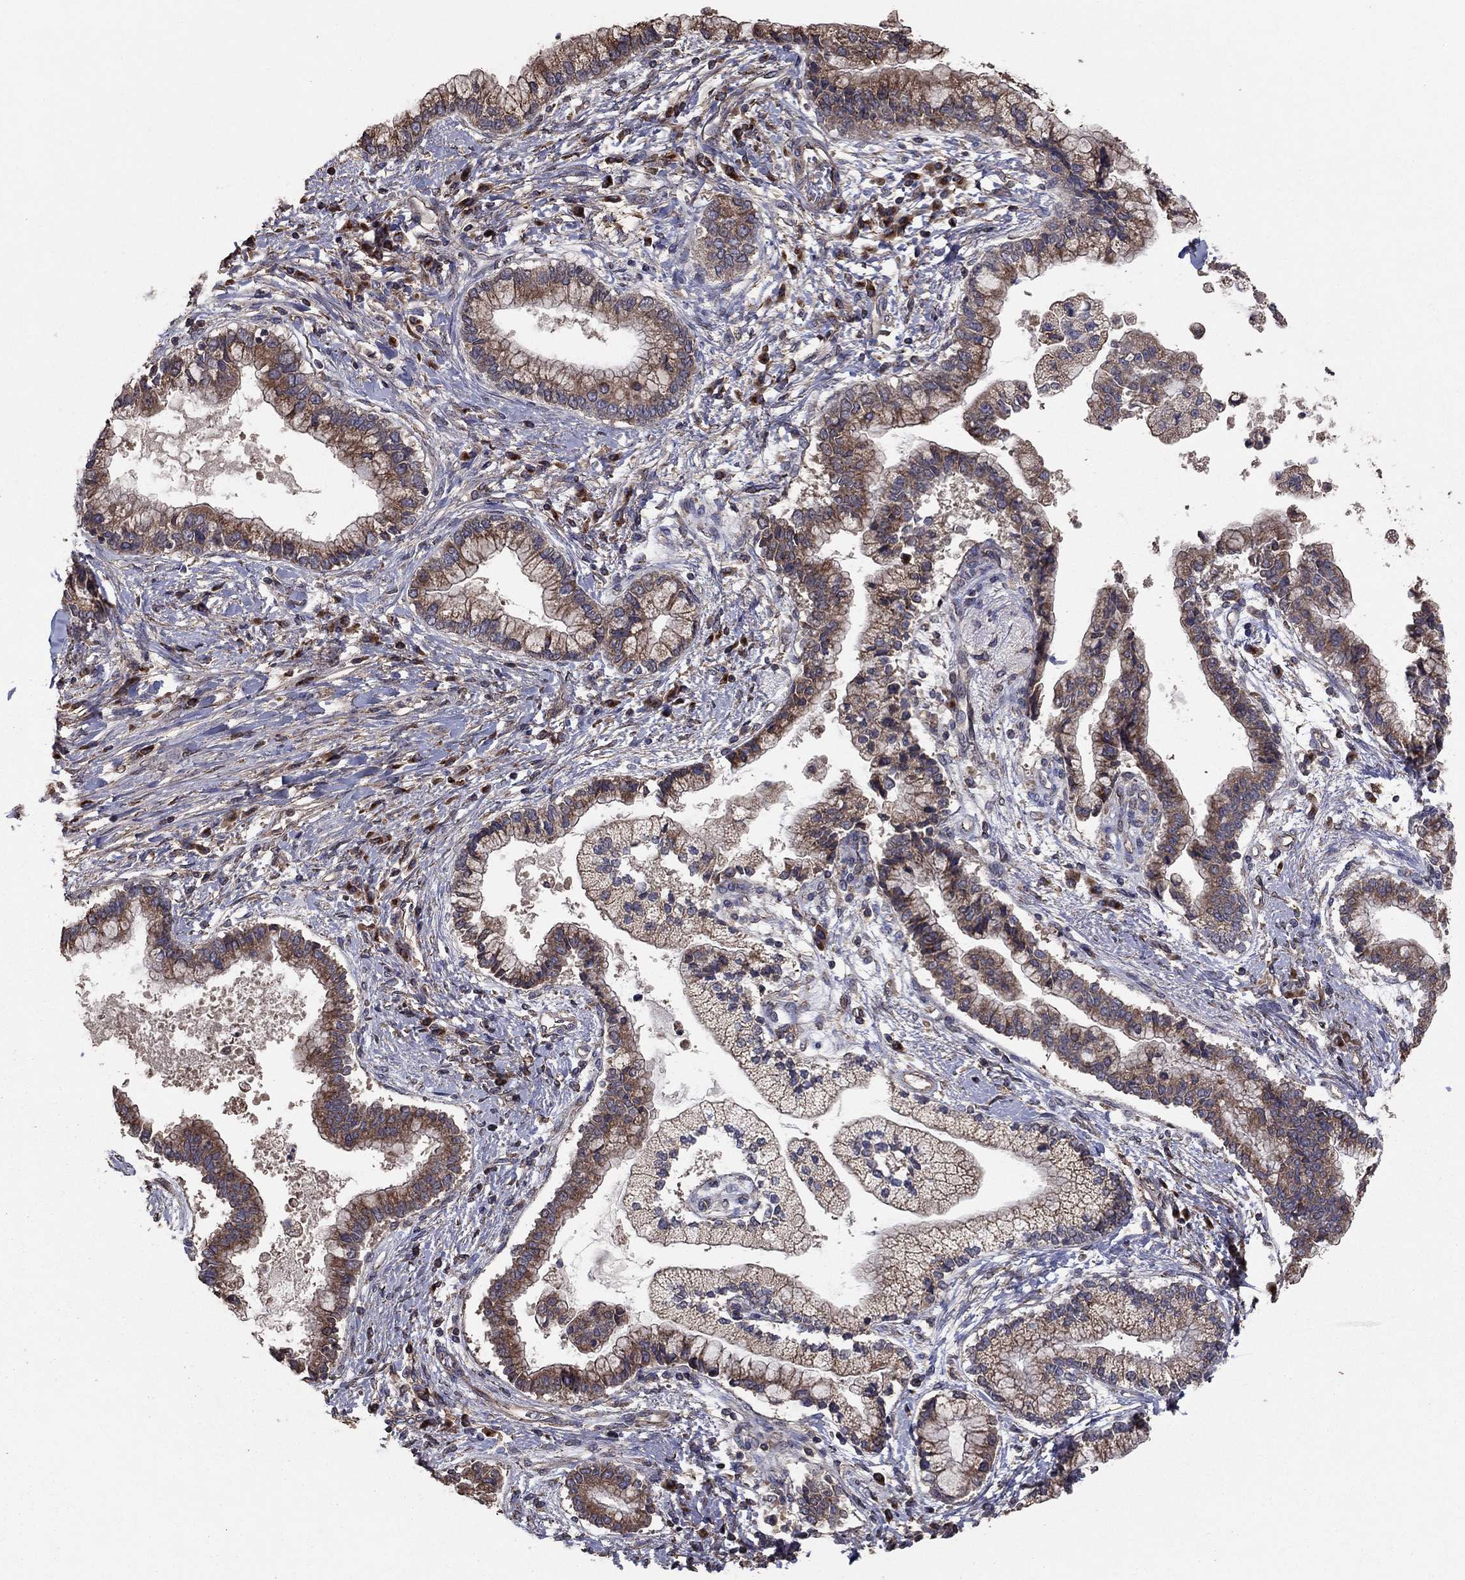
{"staining": {"intensity": "moderate", "quantity": ">75%", "location": "cytoplasmic/membranous"}, "tissue": "liver cancer", "cell_type": "Tumor cells", "image_type": "cancer", "snomed": [{"axis": "morphology", "description": "Cholangiocarcinoma"}, {"axis": "topography", "description": "Liver"}], "caption": "DAB (3,3'-diaminobenzidine) immunohistochemical staining of human cholangiocarcinoma (liver) displays moderate cytoplasmic/membranous protein positivity in about >75% of tumor cells. The protein is stained brown, and the nuclei are stained in blue (DAB (3,3'-diaminobenzidine) IHC with brightfield microscopy, high magnification).", "gene": "FLT4", "patient": {"sex": "male", "age": 50}}